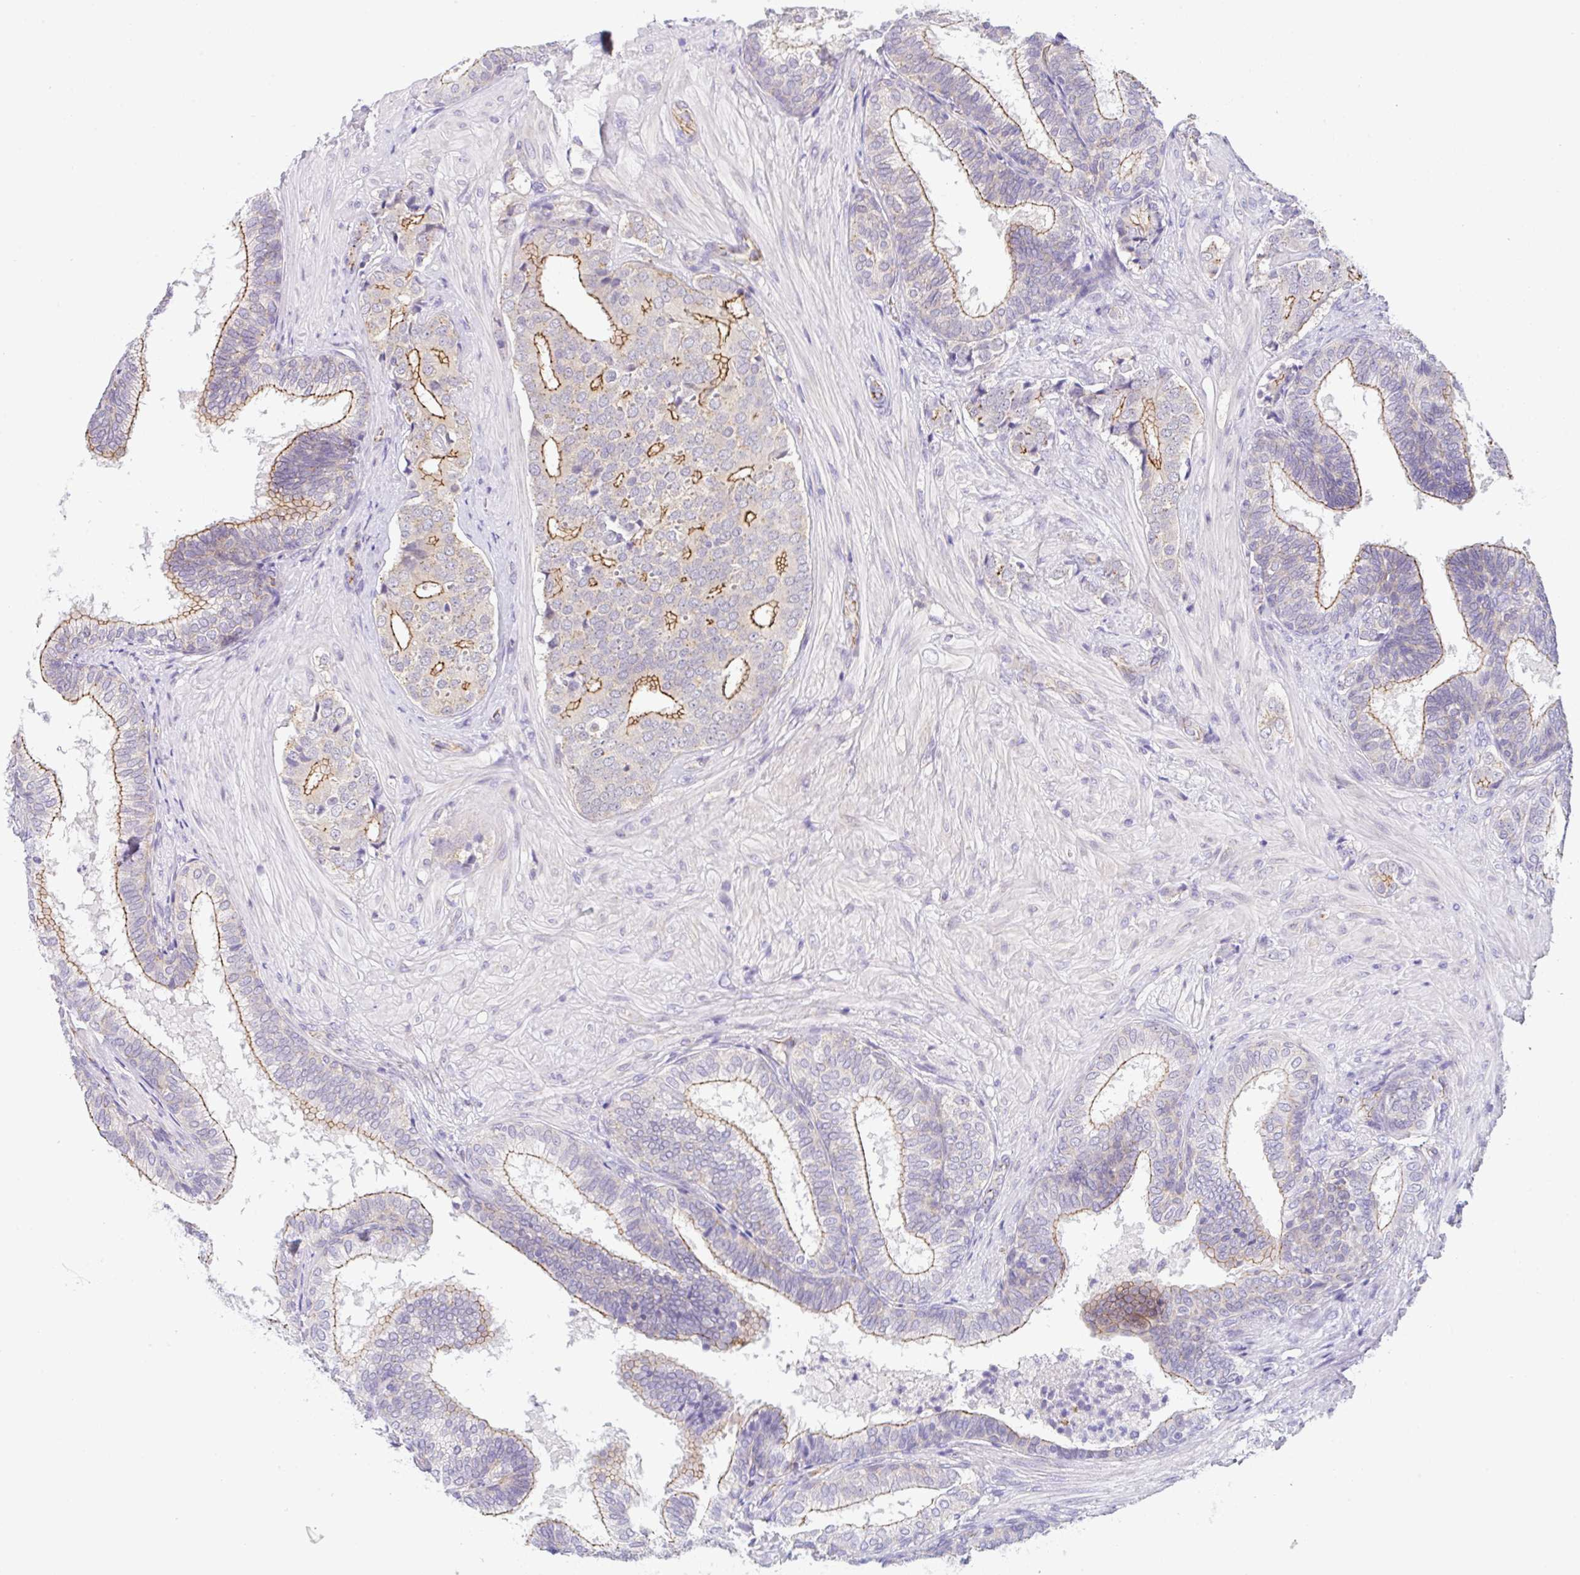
{"staining": {"intensity": "moderate", "quantity": "25%-75%", "location": "cytoplasmic/membranous"}, "tissue": "prostate cancer", "cell_type": "Tumor cells", "image_type": "cancer", "snomed": [{"axis": "morphology", "description": "Adenocarcinoma, High grade"}, {"axis": "topography", "description": "Prostate"}], "caption": "Immunohistochemistry (IHC) photomicrograph of neoplastic tissue: prostate high-grade adenocarcinoma stained using immunohistochemistry exhibits medium levels of moderate protein expression localized specifically in the cytoplasmic/membranous of tumor cells, appearing as a cytoplasmic/membranous brown color.", "gene": "CGNL1", "patient": {"sex": "male", "age": 62}}